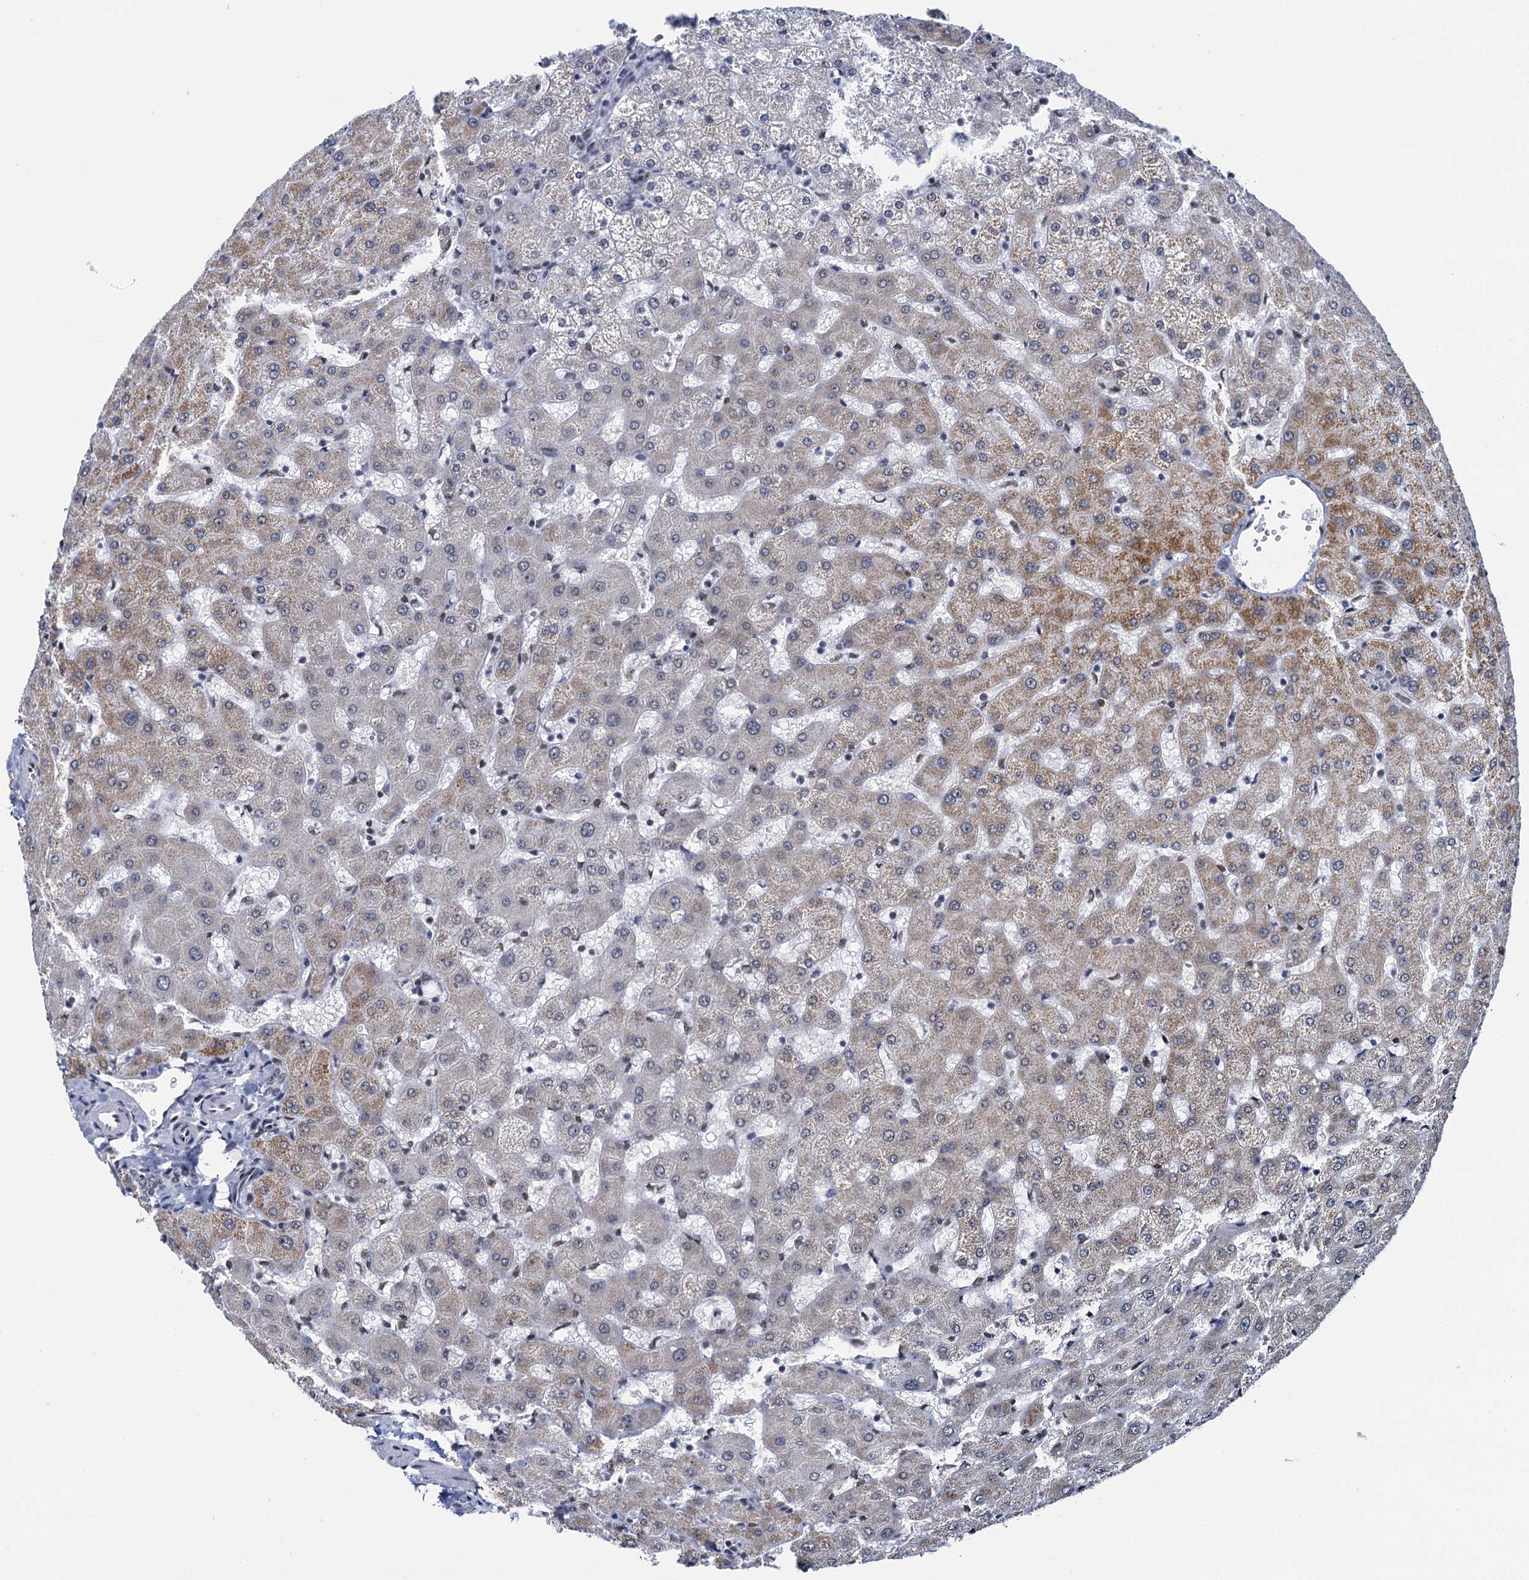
{"staining": {"intensity": "weak", "quantity": "<25%", "location": "nuclear"}, "tissue": "liver", "cell_type": "Cholangiocytes", "image_type": "normal", "snomed": [{"axis": "morphology", "description": "Normal tissue, NOS"}, {"axis": "topography", "description": "Liver"}], "caption": "This is an immunohistochemistry (IHC) photomicrograph of normal liver. There is no positivity in cholangiocytes.", "gene": "HNRNPUL2", "patient": {"sex": "female", "age": 63}}